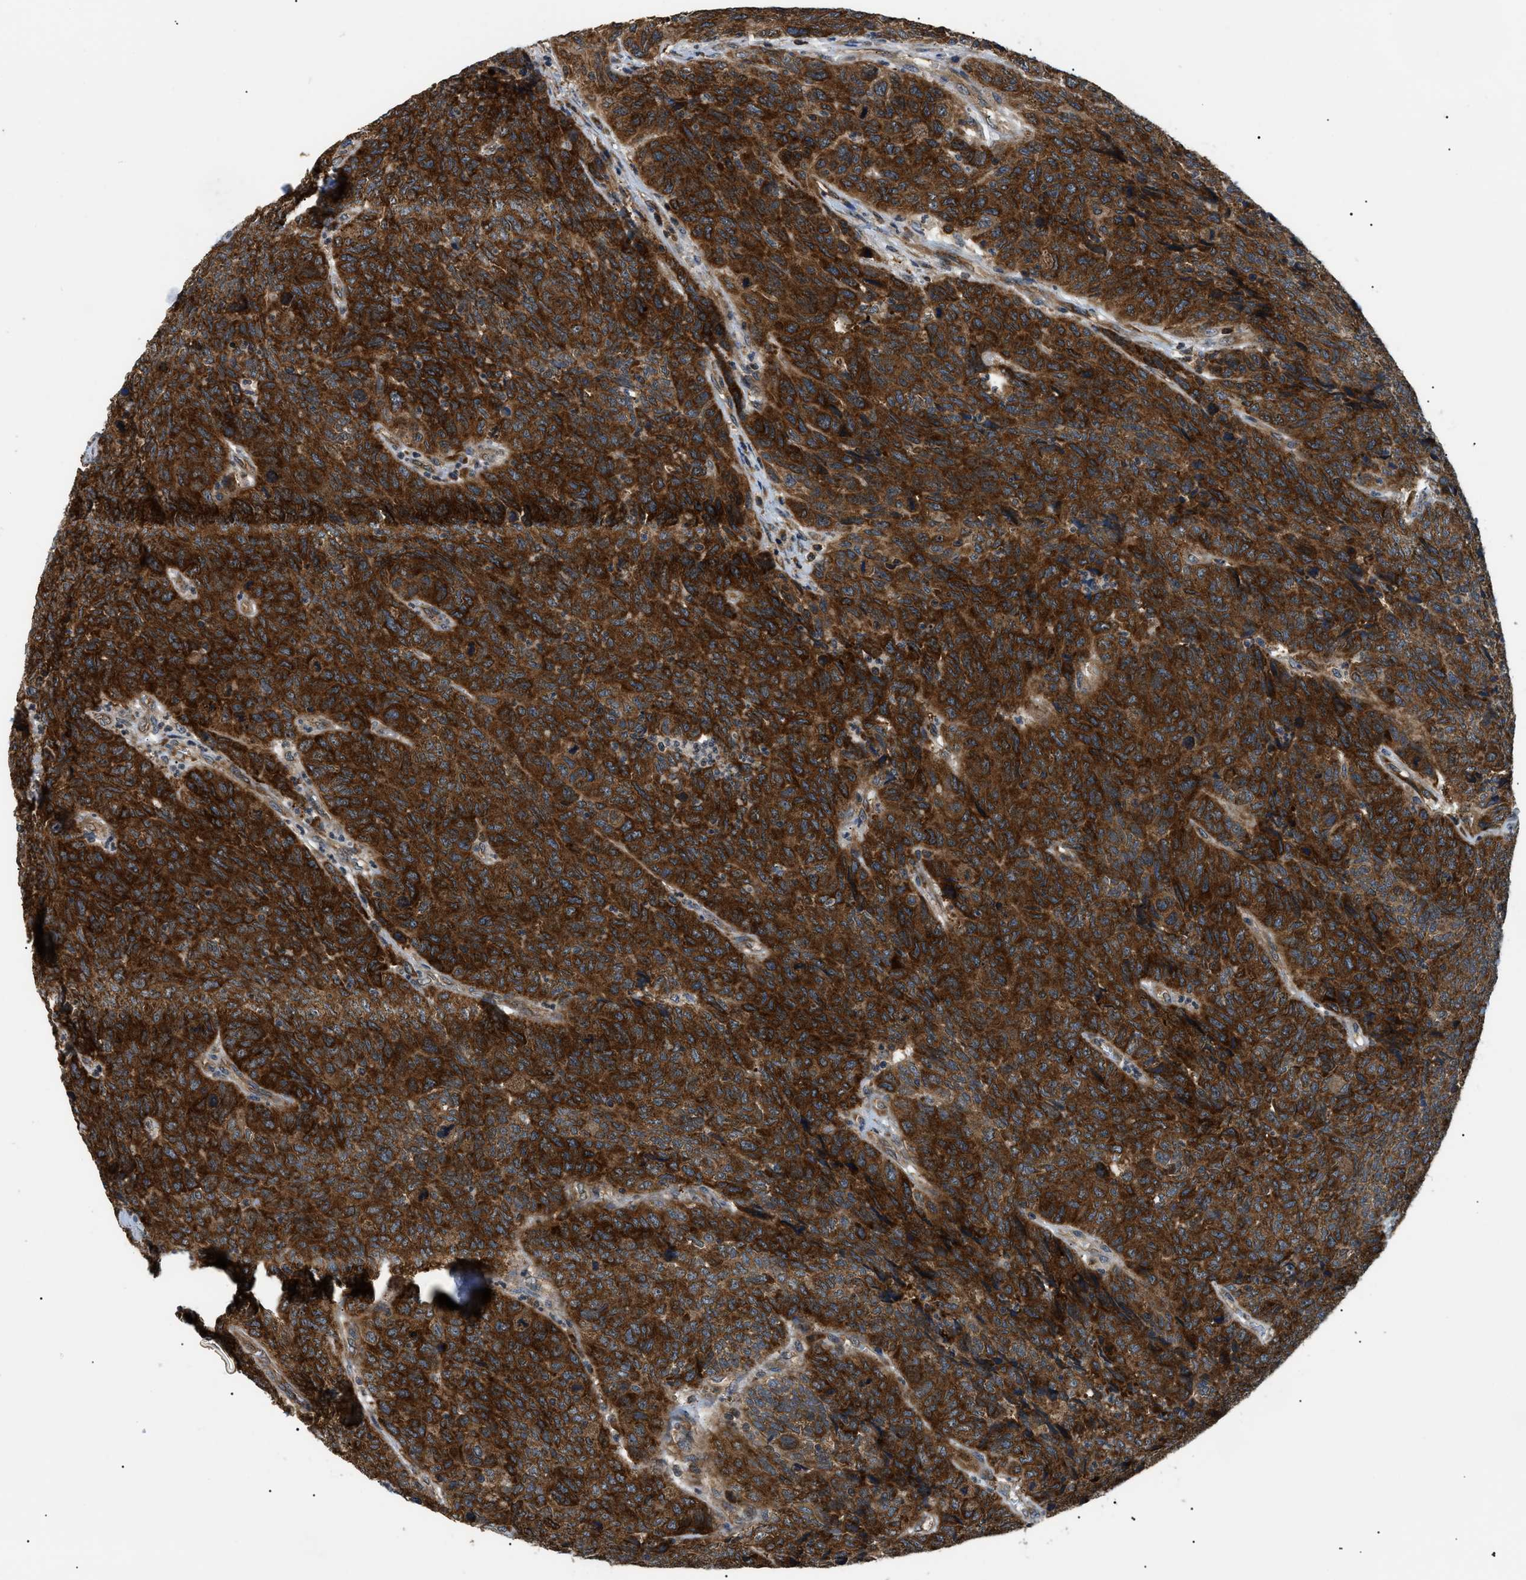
{"staining": {"intensity": "strong", "quantity": ">75%", "location": "cytoplasmic/membranous"}, "tissue": "head and neck cancer", "cell_type": "Tumor cells", "image_type": "cancer", "snomed": [{"axis": "morphology", "description": "Squamous cell carcinoma, NOS"}, {"axis": "topography", "description": "Head-Neck"}], "caption": "Protein staining of squamous cell carcinoma (head and neck) tissue shows strong cytoplasmic/membranous positivity in approximately >75% of tumor cells.", "gene": "SRPK1", "patient": {"sex": "male", "age": 66}}